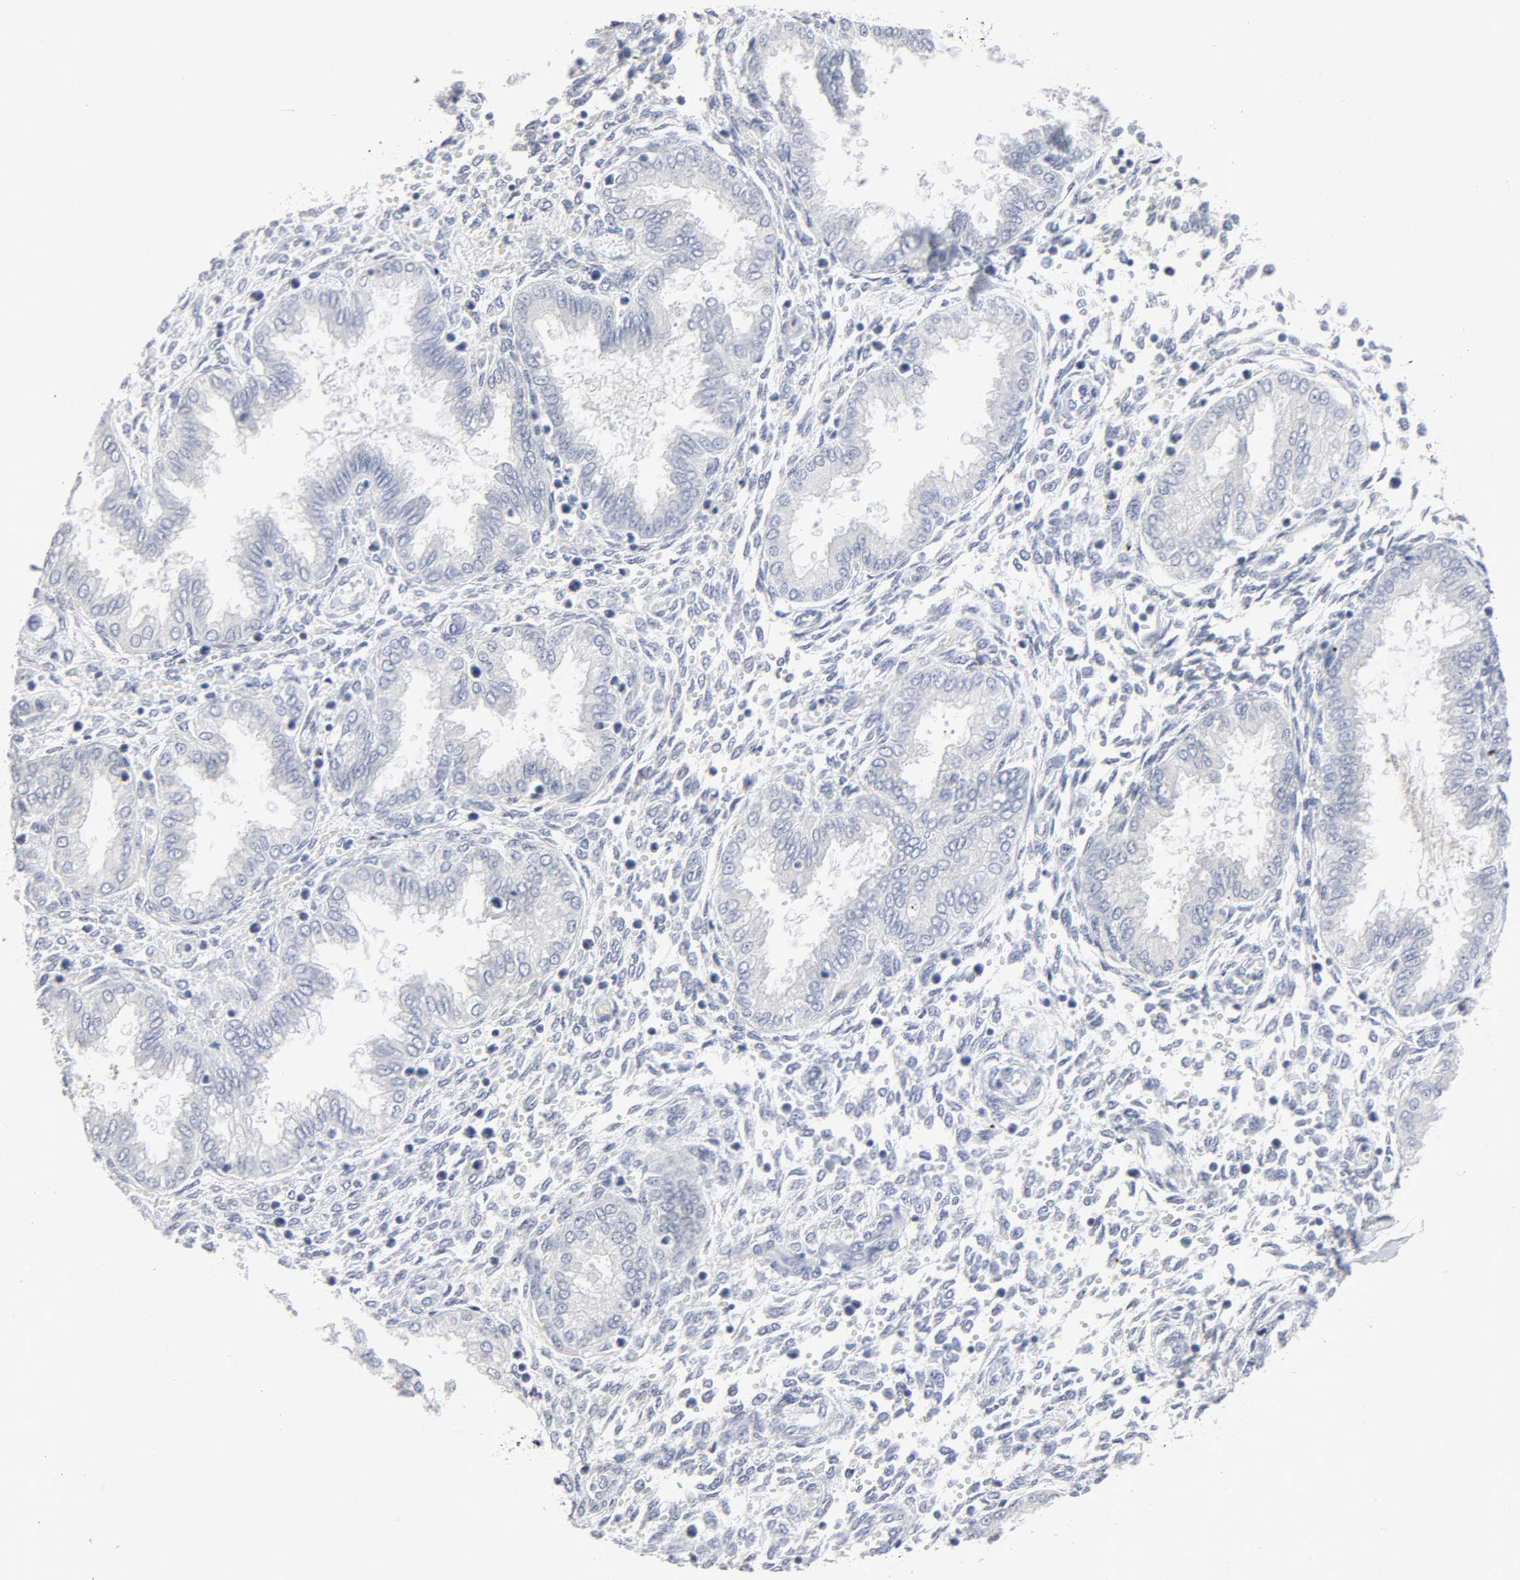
{"staining": {"intensity": "negative", "quantity": "none", "location": "none"}, "tissue": "endometrium", "cell_type": "Cells in endometrial stroma", "image_type": "normal", "snomed": [{"axis": "morphology", "description": "Normal tissue, NOS"}, {"axis": "topography", "description": "Endometrium"}], "caption": "Endometrium was stained to show a protein in brown. There is no significant expression in cells in endometrial stroma. (DAB immunohistochemistry (IHC), high magnification).", "gene": "SLCO1B3", "patient": {"sex": "female", "age": 33}}